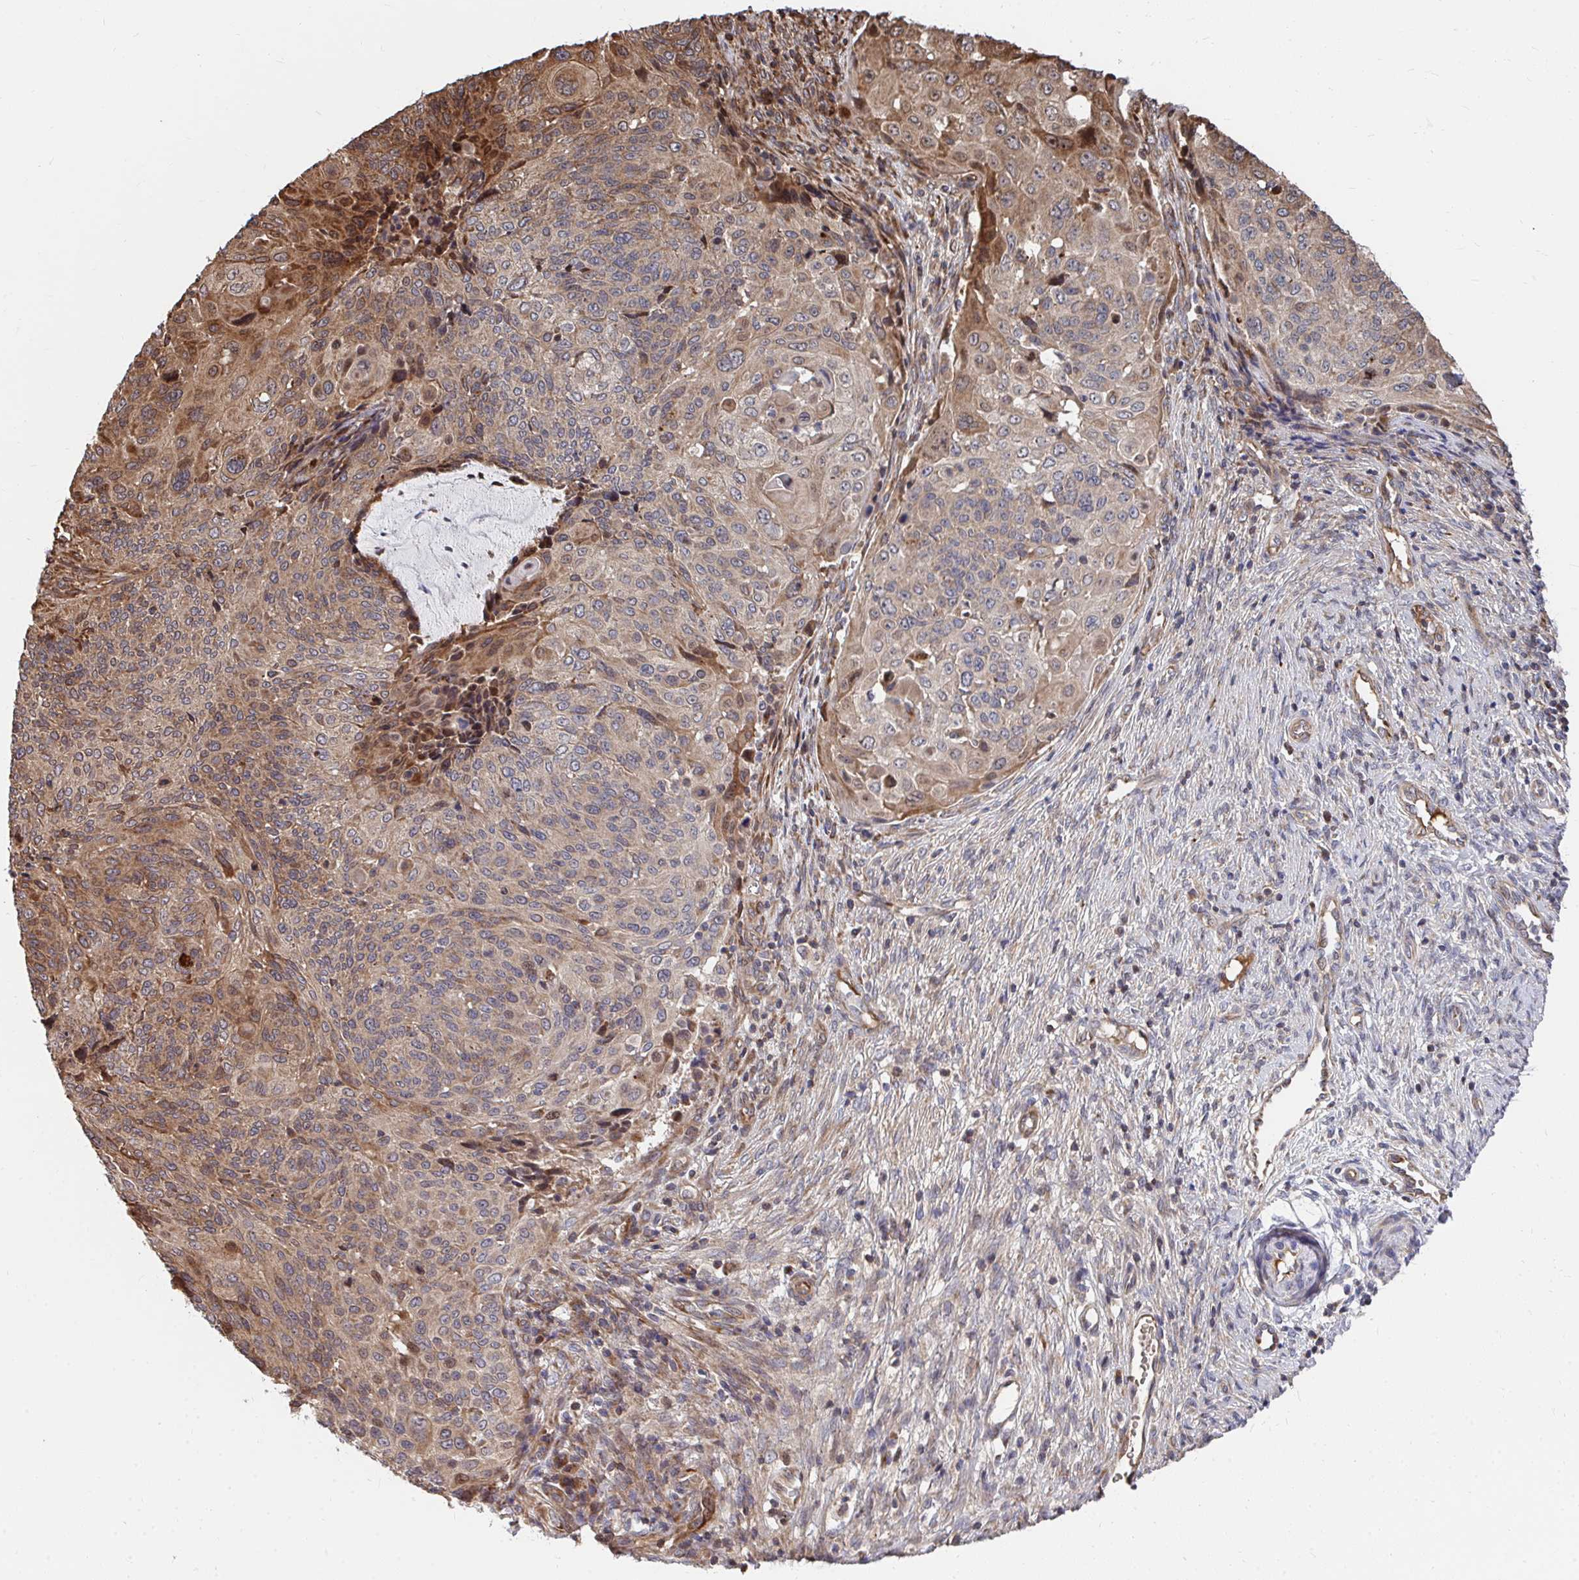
{"staining": {"intensity": "moderate", "quantity": "<25%", "location": "cytoplasmic/membranous"}, "tissue": "cervical cancer", "cell_type": "Tumor cells", "image_type": "cancer", "snomed": [{"axis": "morphology", "description": "Squamous cell carcinoma, NOS"}, {"axis": "topography", "description": "Cervix"}], "caption": "IHC micrograph of neoplastic tissue: cervical cancer (squamous cell carcinoma) stained using immunohistochemistry (IHC) shows low levels of moderate protein expression localized specifically in the cytoplasmic/membranous of tumor cells, appearing as a cytoplasmic/membranous brown color.", "gene": "FAM89A", "patient": {"sex": "female", "age": 49}}